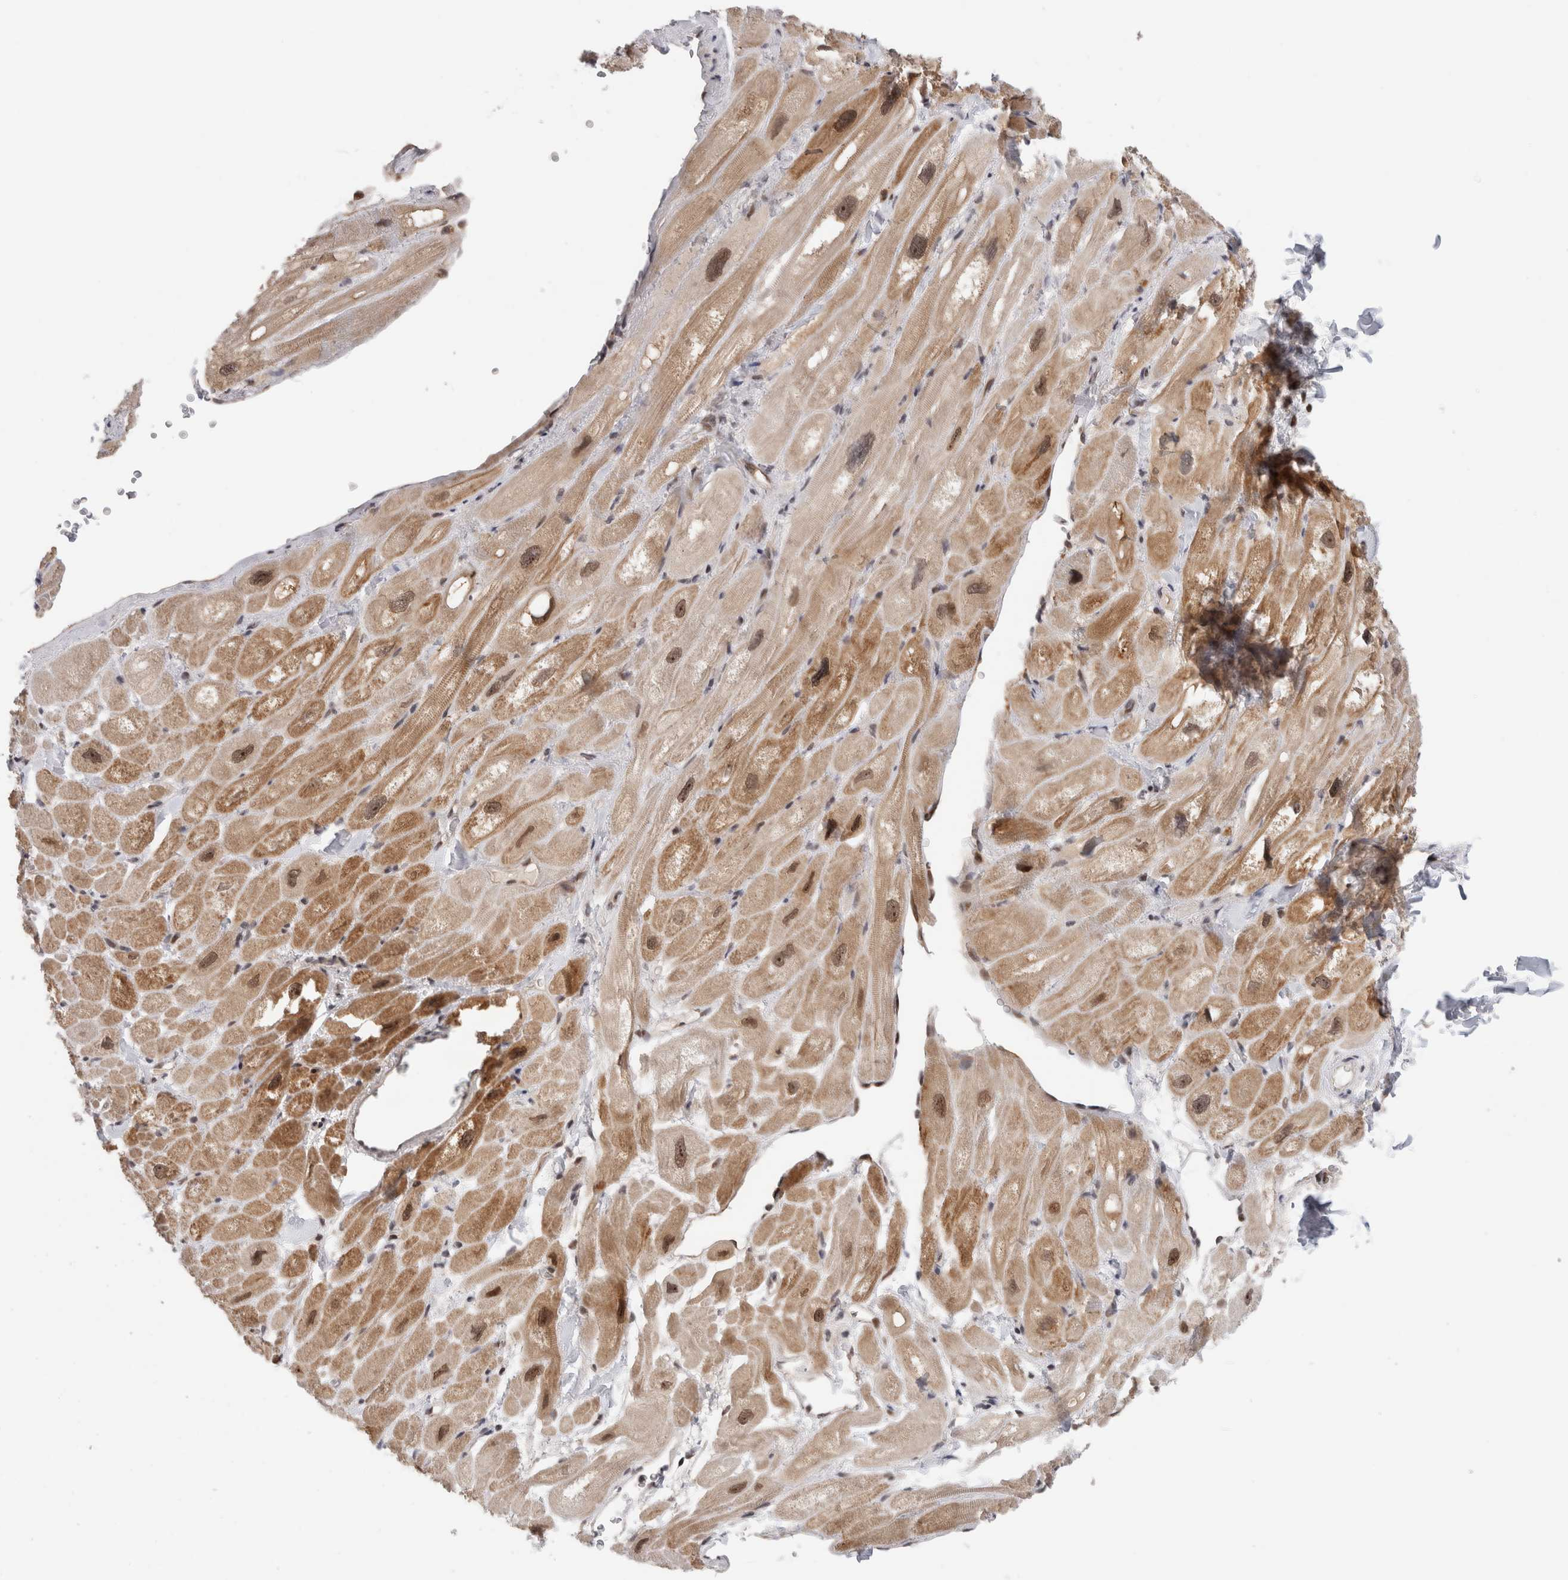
{"staining": {"intensity": "moderate", "quantity": ">75%", "location": "cytoplasmic/membranous,nuclear"}, "tissue": "heart muscle", "cell_type": "Cardiomyocytes", "image_type": "normal", "snomed": [{"axis": "morphology", "description": "Normal tissue, NOS"}, {"axis": "topography", "description": "Heart"}], "caption": "A medium amount of moderate cytoplasmic/membranous,nuclear positivity is present in approximately >75% of cardiomyocytes in unremarkable heart muscle. (IHC, brightfield microscopy, high magnification).", "gene": "ZNF521", "patient": {"sex": "male", "age": 49}}